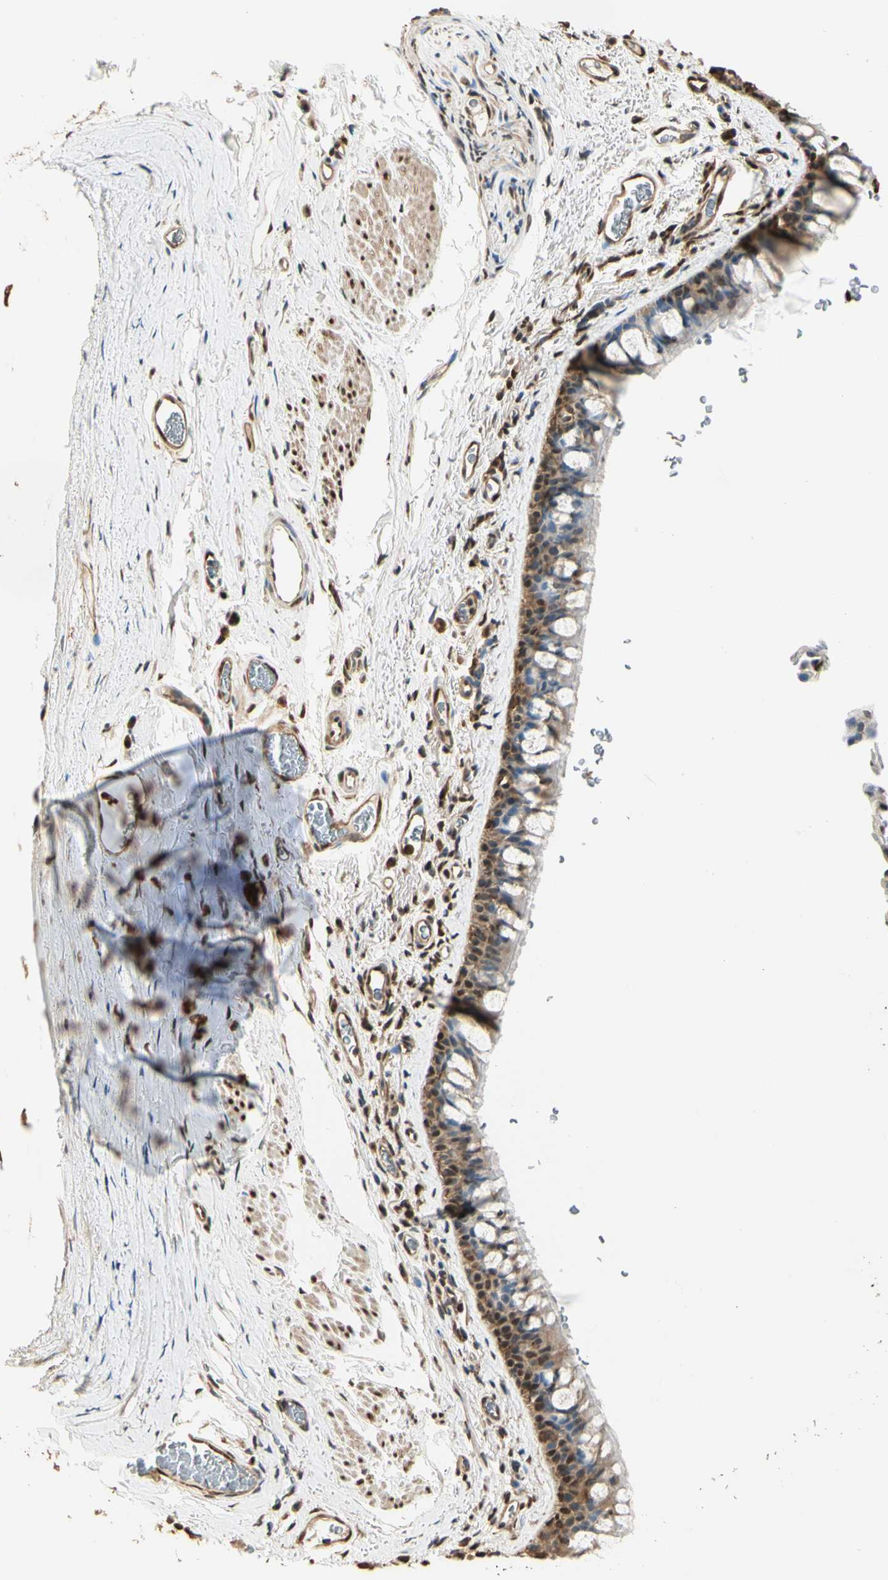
{"staining": {"intensity": "moderate", "quantity": ">75%", "location": "cytoplasmic/membranous,nuclear"}, "tissue": "bronchus", "cell_type": "Respiratory epithelial cells", "image_type": "normal", "snomed": [{"axis": "morphology", "description": "Normal tissue, NOS"}, {"axis": "morphology", "description": "Malignant melanoma, Metastatic site"}, {"axis": "topography", "description": "Bronchus"}, {"axis": "topography", "description": "Lung"}], "caption": "Approximately >75% of respiratory epithelial cells in unremarkable bronchus display moderate cytoplasmic/membranous,nuclear protein positivity as visualized by brown immunohistochemical staining.", "gene": "PNCK", "patient": {"sex": "male", "age": 64}}